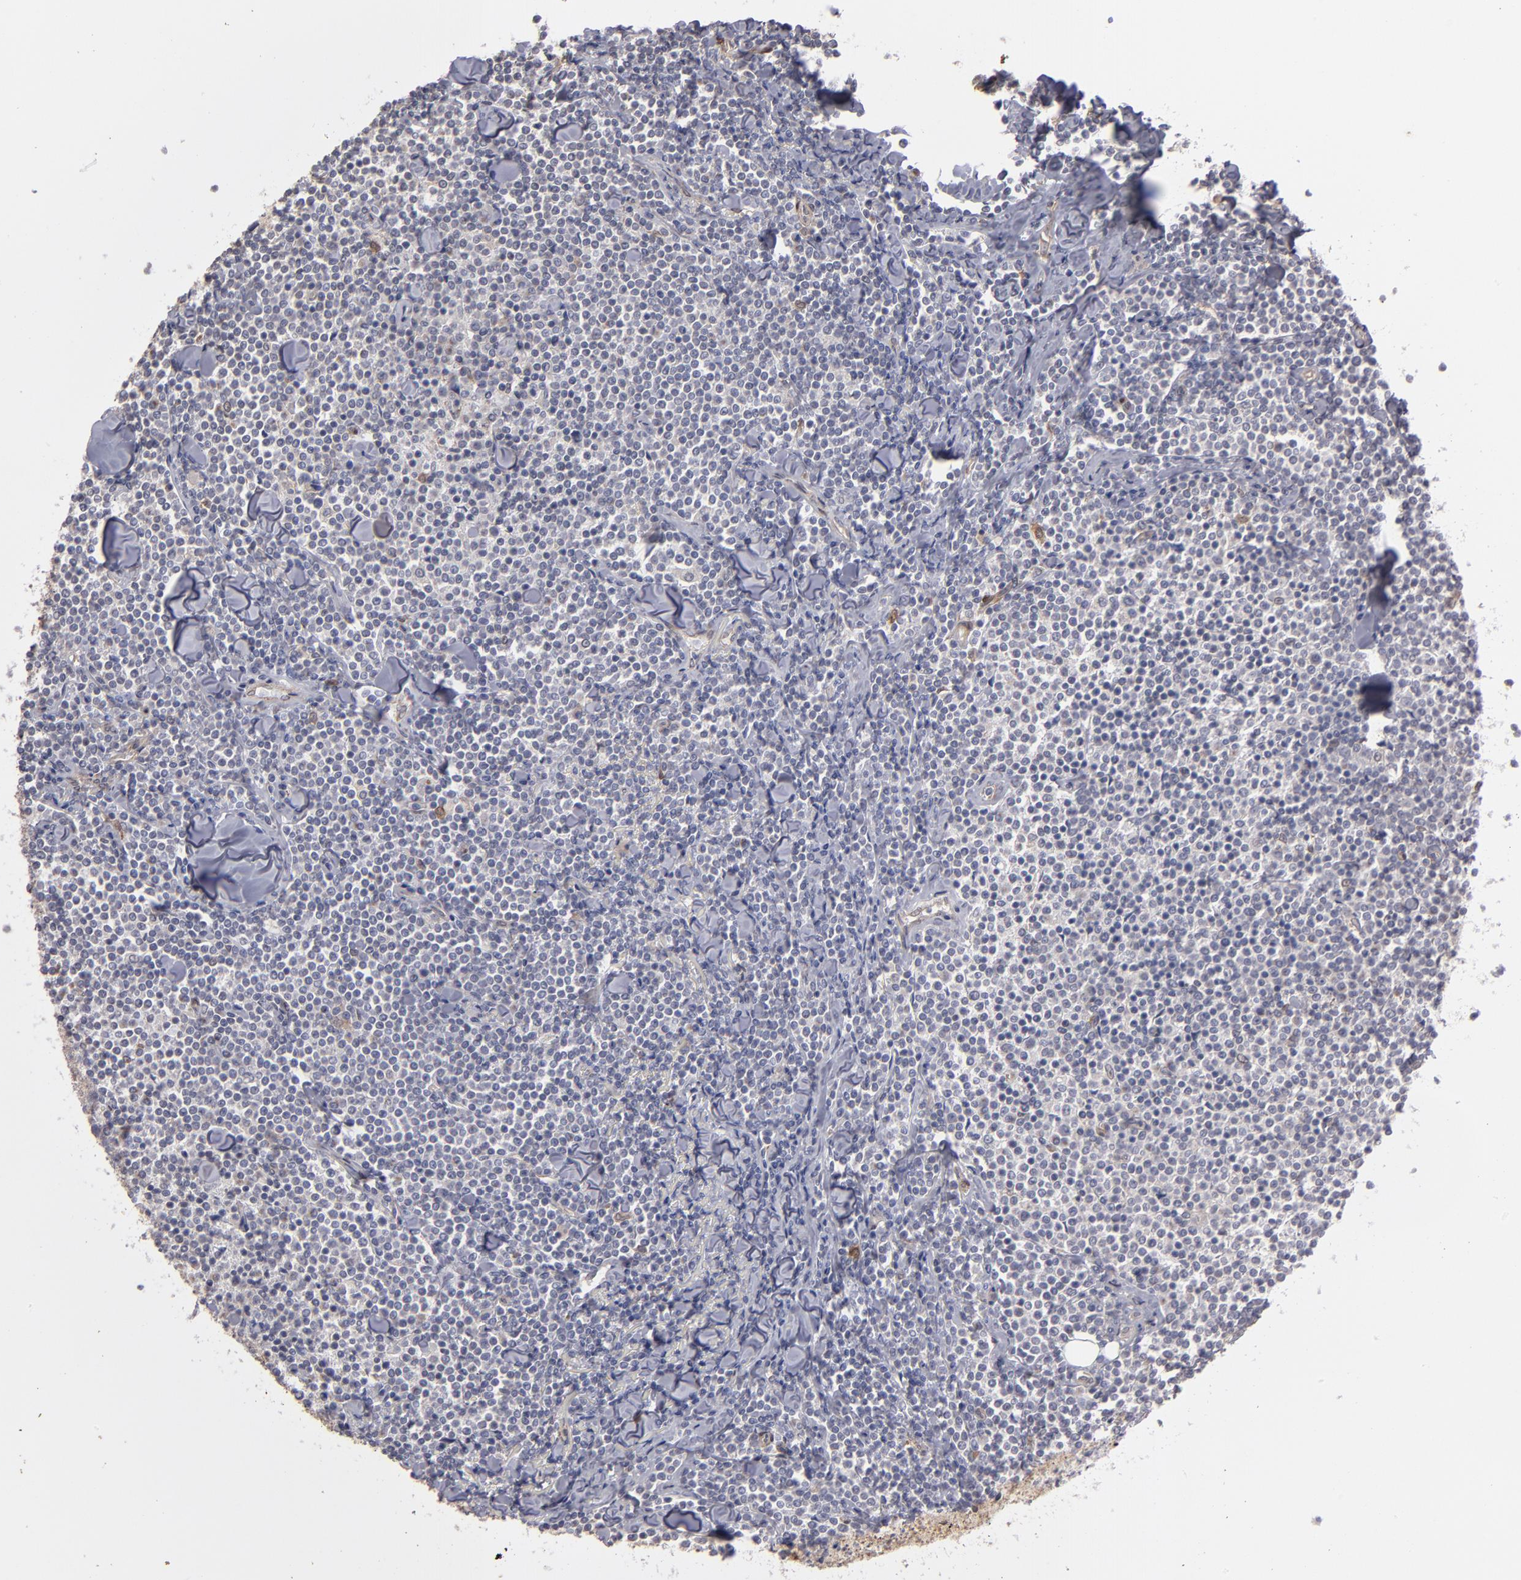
{"staining": {"intensity": "negative", "quantity": "none", "location": "none"}, "tissue": "lymphoma", "cell_type": "Tumor cells", "image_type": "cancer", "snomed": [{"axis": "morphology", "description": "Malignant lymphoma, non-Hodgkin's type, Low grade"}, {"axis": "topography", "description": "Soft tissue"}], "caption": "IHC of human lymphoma demonstrates no expression in tumor cells.", "gene": "NDRG2", "patient": {"sex": "male", "age": 92}}